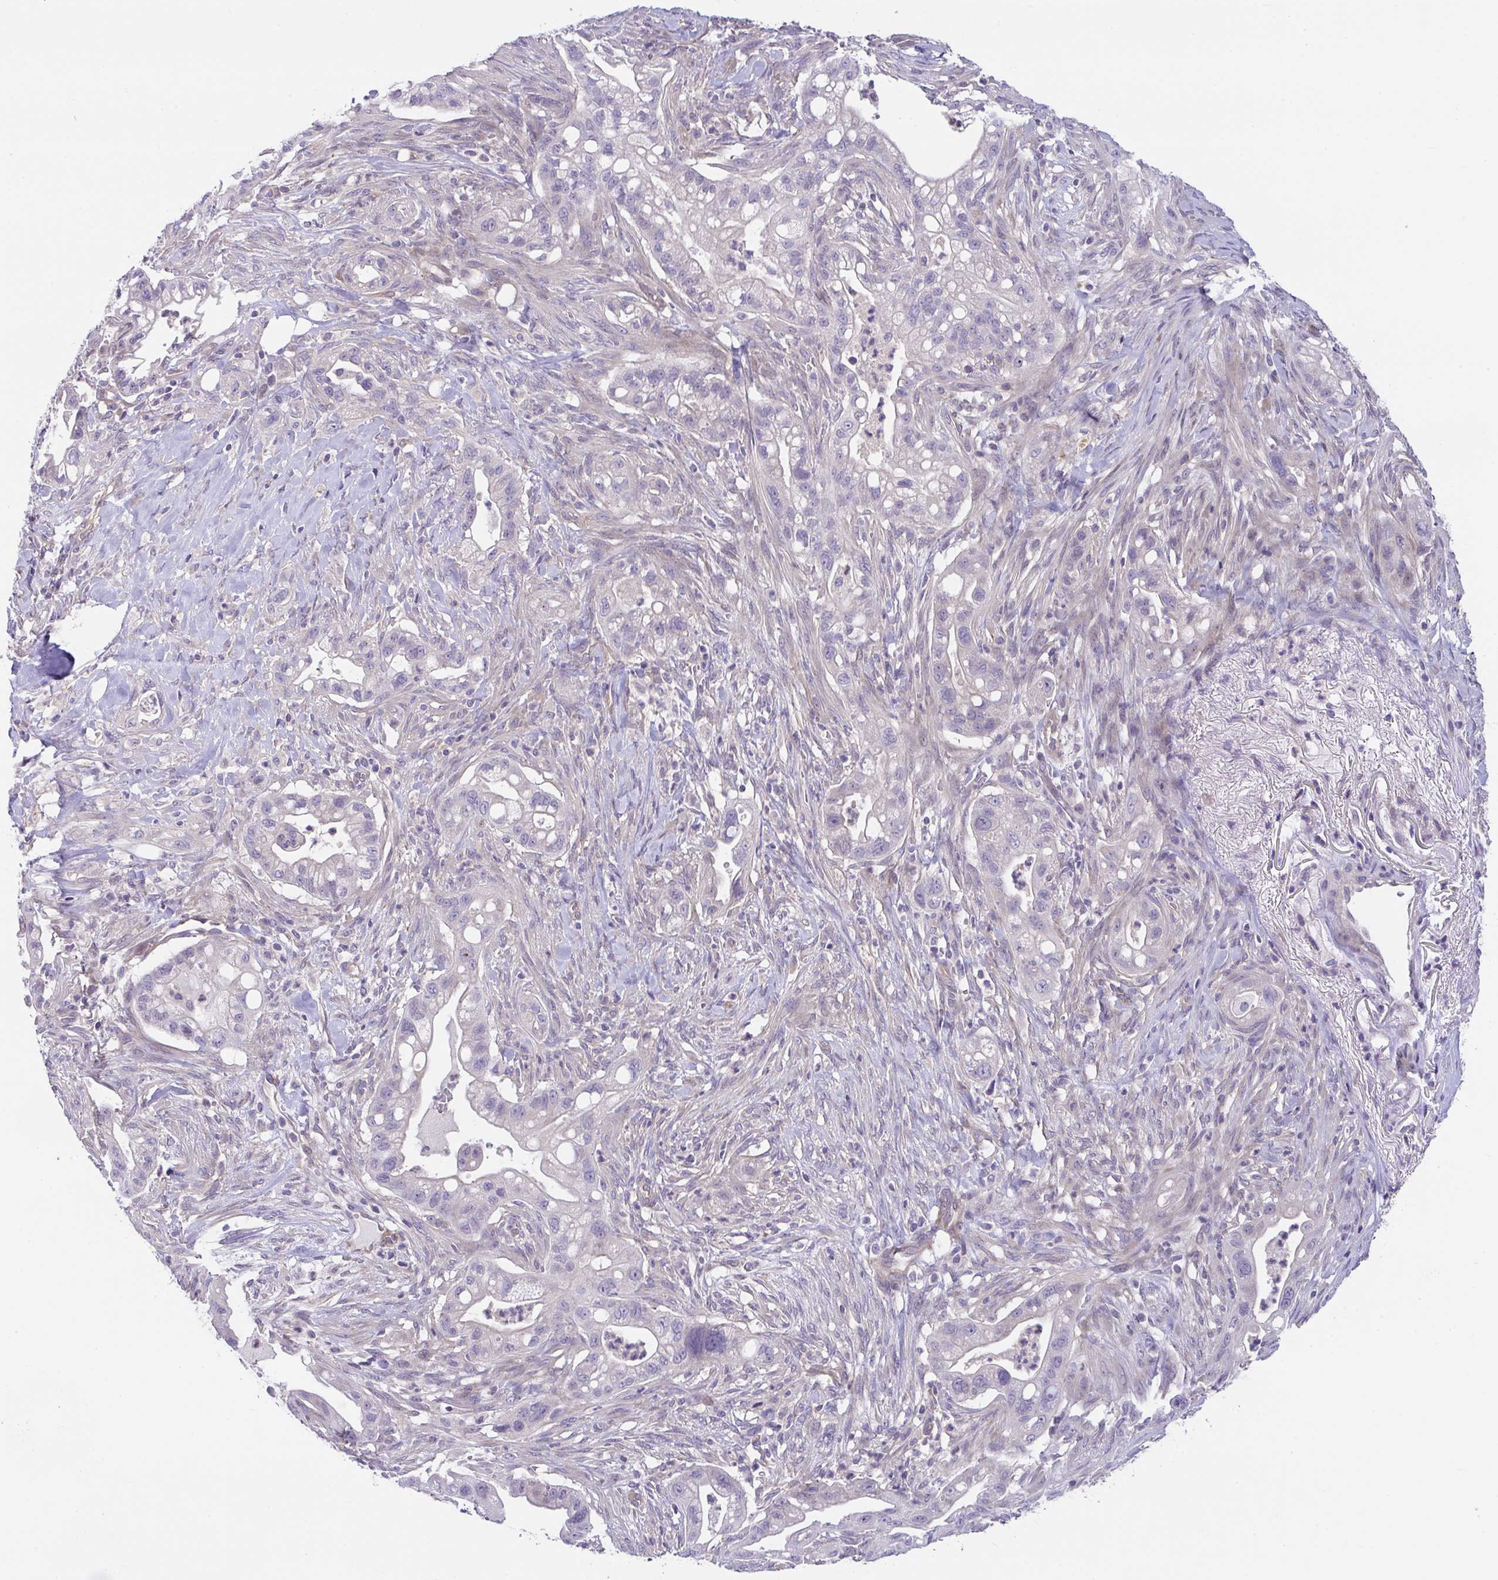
{"staining": {"intensity": "negative", "quantity": "none", "location": "none"}, "tissue": "pancreatic cancer", "cell_type": "Tumor cells", "image_type": "cancer", "snomed": [{"axis": "morphology", "description": "Adenocarcinoma, NOS"}, {"axis": "topography", "description": "Pancreas"}], "caption": "The histopathology image demonstrates no significant expression in tumor cells of pancreatic cancer.", "gene": "RHOXF1", "patient": {"sex": "male", "age": 44}}